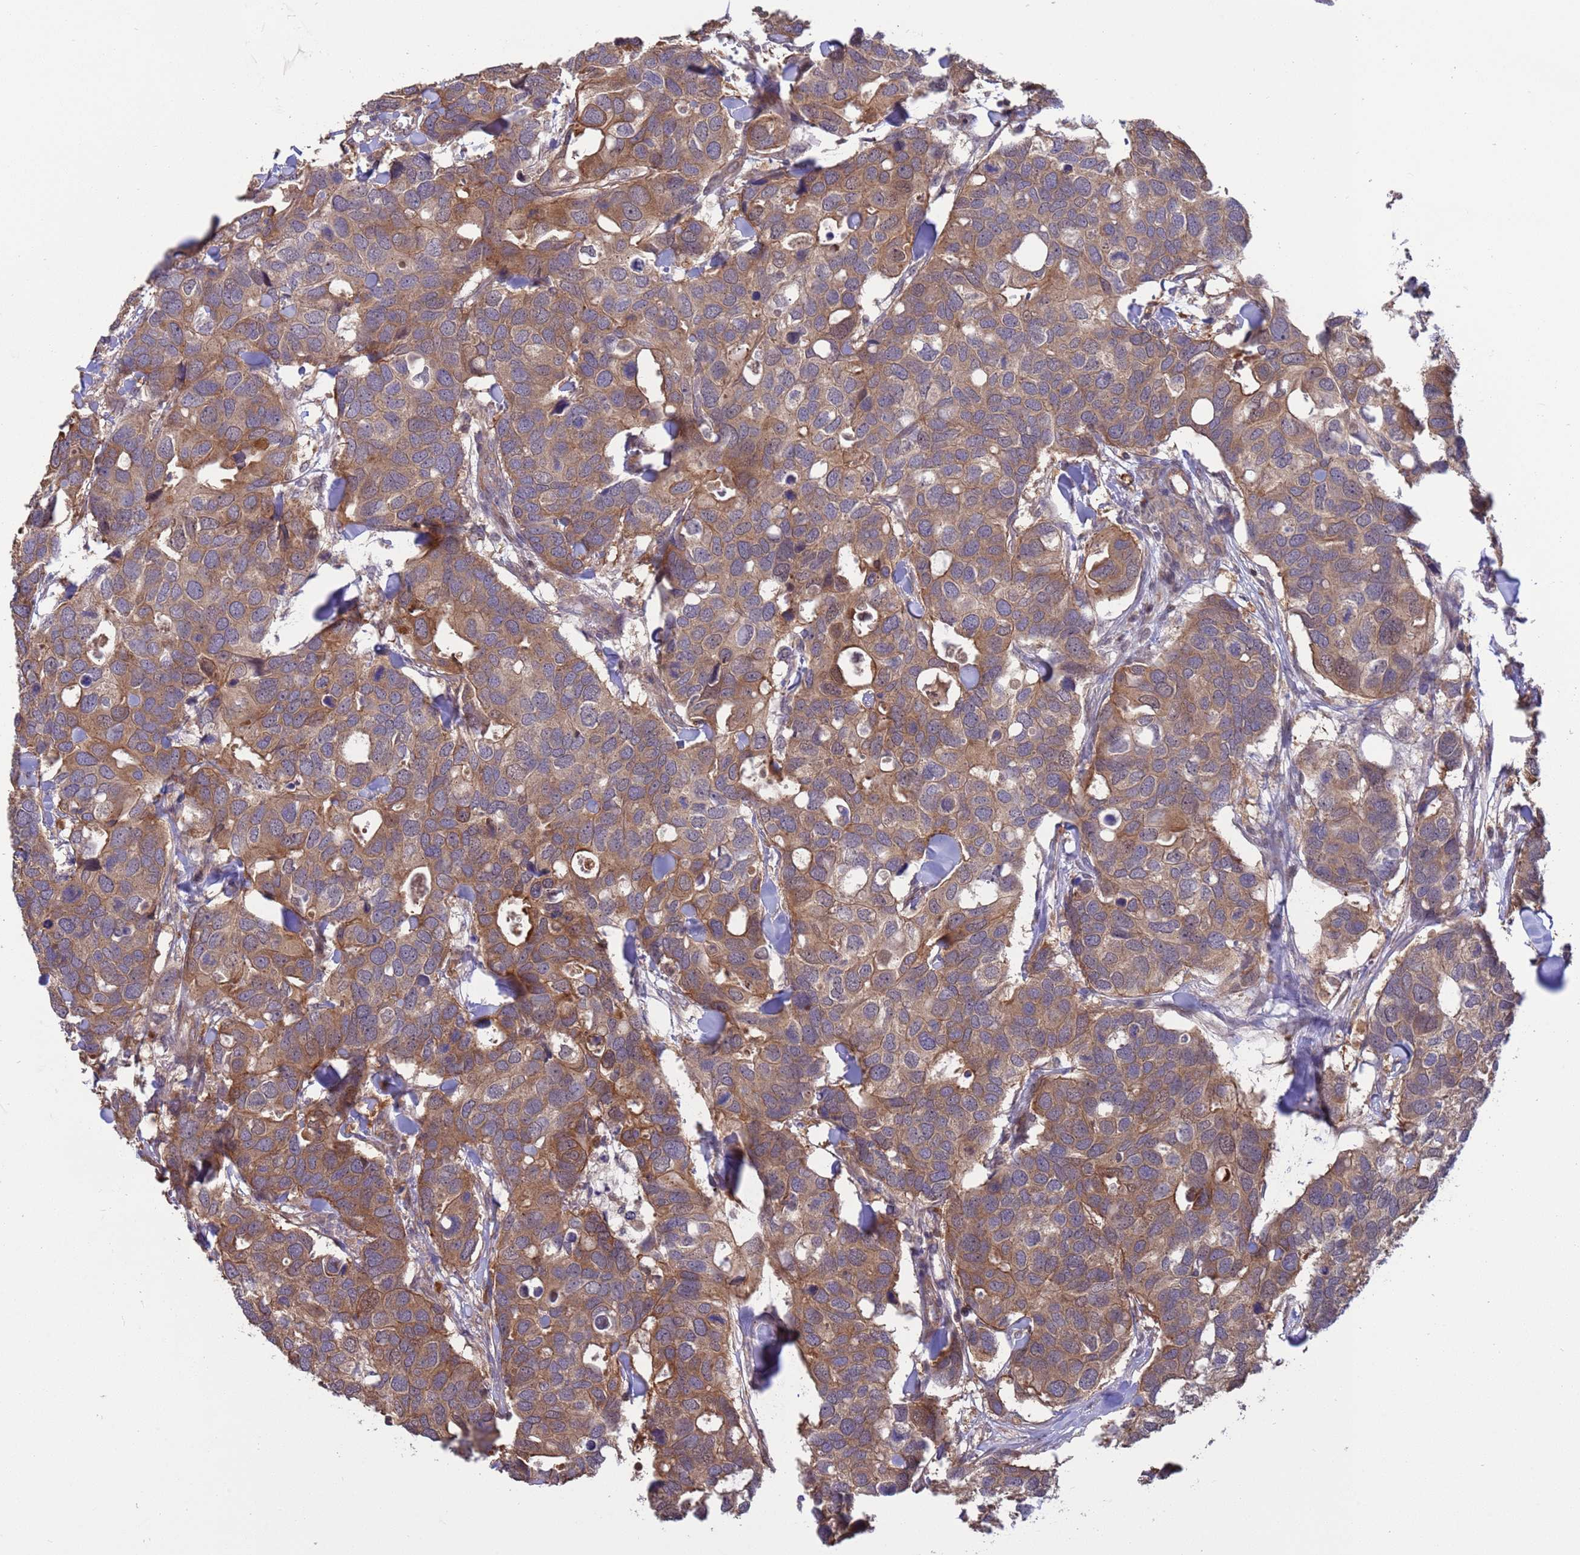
{"staining": {"intensity": "moderate", "quantity": "<25%", "location": "cytoplasmic/membranous"}, "tissue": "breast cancer", "cell_type": "Tumor cells", "image_type": "cancer", "snomed": [{"axis": "morphology", "description": "Duct carcinoma"}, {"axis": "topography", "description": "Breast"}], "caption": "Human breast cancer stained with a brown dye exhibits moderate cytoplasmic/membranous positive staining in about <25% of tumor cells.", "gene": "GJA10", "patient": {"sex": "female", "age": 83}}